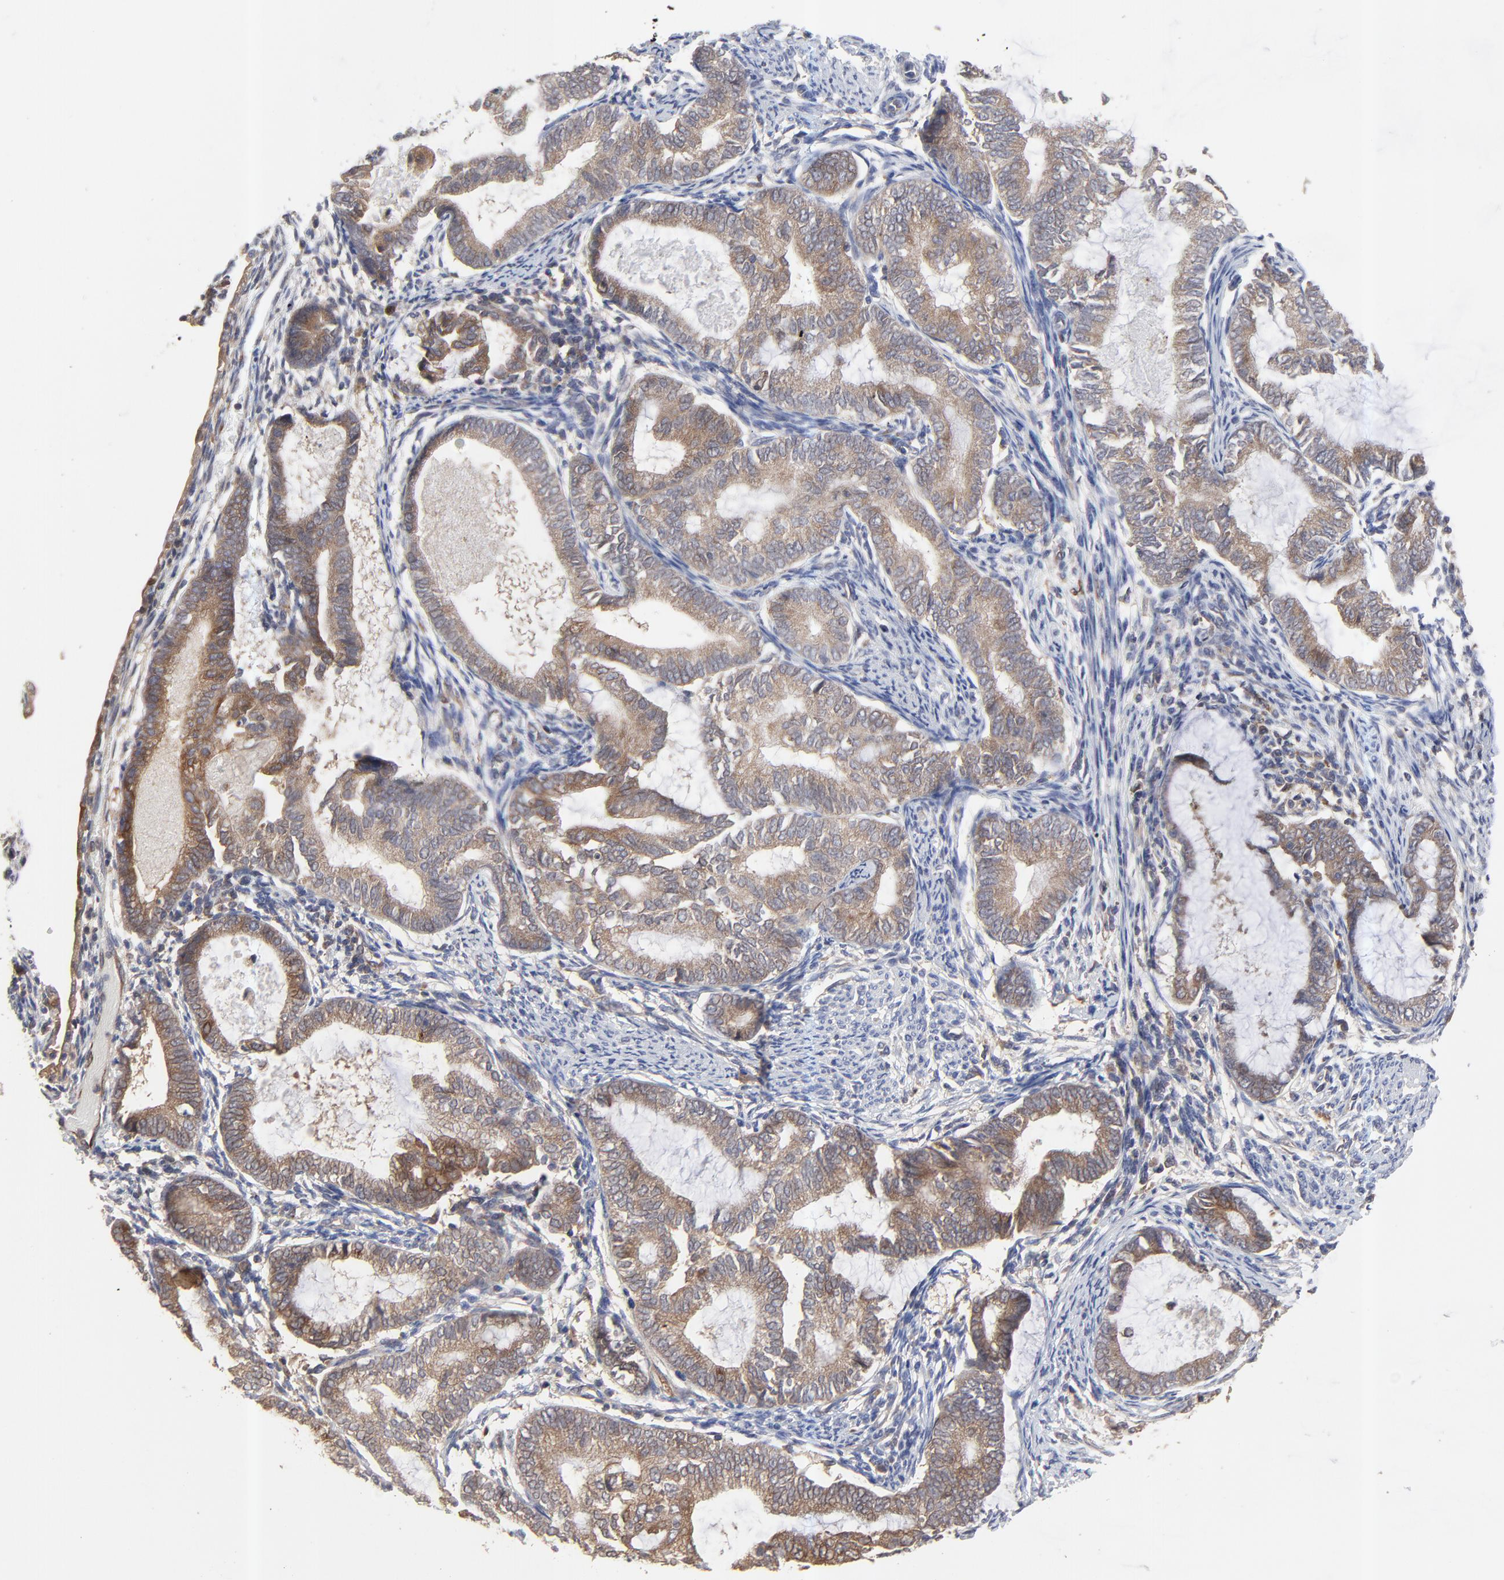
{"staining": {"intensity": "moderate", "quantity": ">75%", "location": "cytoplasmic/membranous"}, "tissue": "endometrial cancer", "cell_type": "Tumor cells", "image_type": "cancer", "snomed": [{"axis": "morphology", "description": "Adenocarcinoma, NOS"}, {"axis": "topography", "description": "Endometrium"}], "caption": "Immunohistochemical staining of endometrial cancer (adenocarcinoma) exhibits medium levels of moderate cytoplasmic/membranous protein expression in about >75% of tumor cells. Nuclei are stained in blue.", "gene": "RAB9A", "patient": {"sex": "female", "age": 63}}